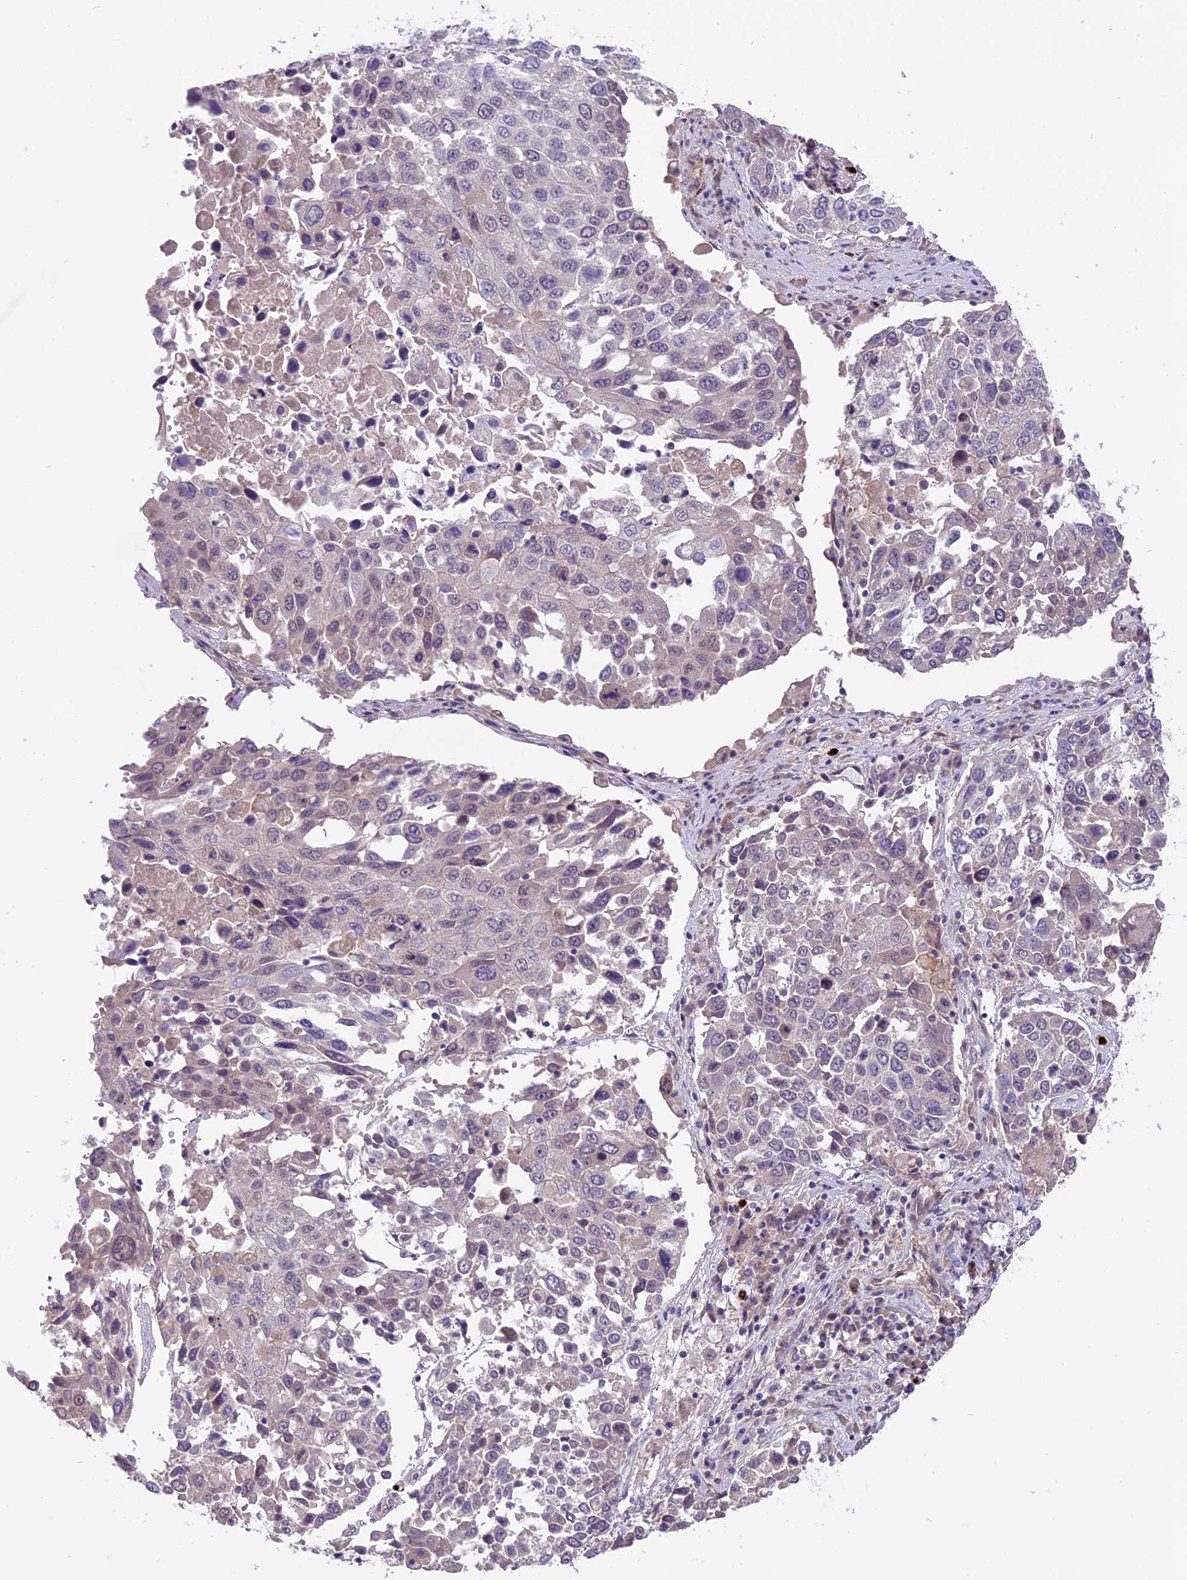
{"staining": {"intensity": "negative", "quantity": "none", "location": "none"}, "tissue": "lung cancer", "cell_type": "Tumor cells", "image_type": "cancer", "snomed": [{"axis": "morphology", "description": "Squamous cell carcinoma, NOS"}, {"axis": "topography", "description": "Lung"}], "caption": "The micrograph reveals no staining of tumor cells in lung cancer. (DAB (3,3'-diaminobenzidine) immunohistochemistry (IHC) with hematoxylin counter stain).", "gene": "SPRED1", "patient": {"sex": "male", "age": 65}}